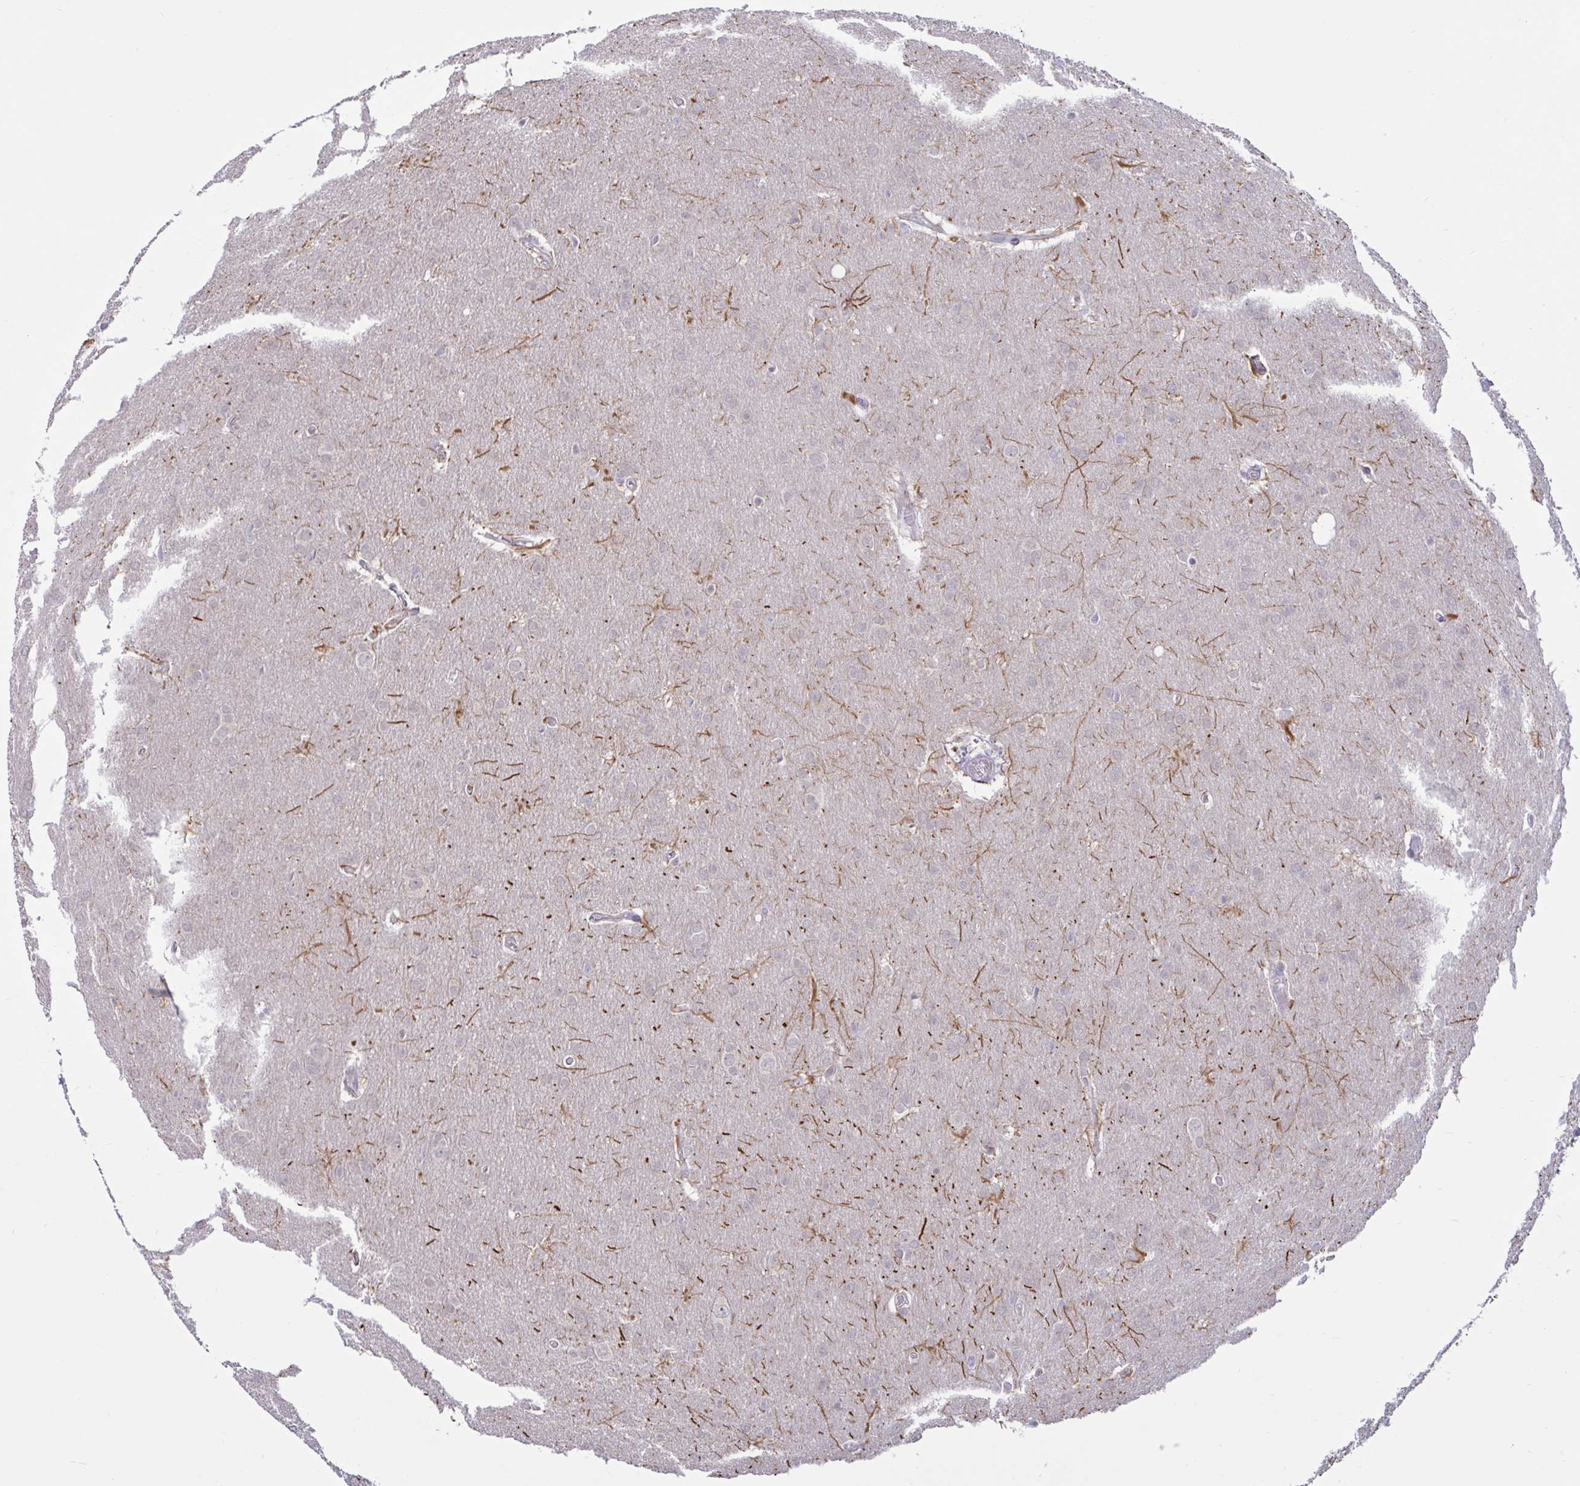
{"staining": {"intensity": "negative", "quantity": "none", "location": "none"}, "tissue": "glioma", "cell_type": "Tumor cells", "image_type": "cancer", "snomed": [{"axis": "morphology", "description": "Glioma, malignant, Low grade"}, {"axis": "topography", "description": "Brain"}], "caption": "There is no significant positivity in tumor cells of malignant glioma (low-grade).", "gene": "ARPP19", "patient": {"sex": "female", "age": 32}}